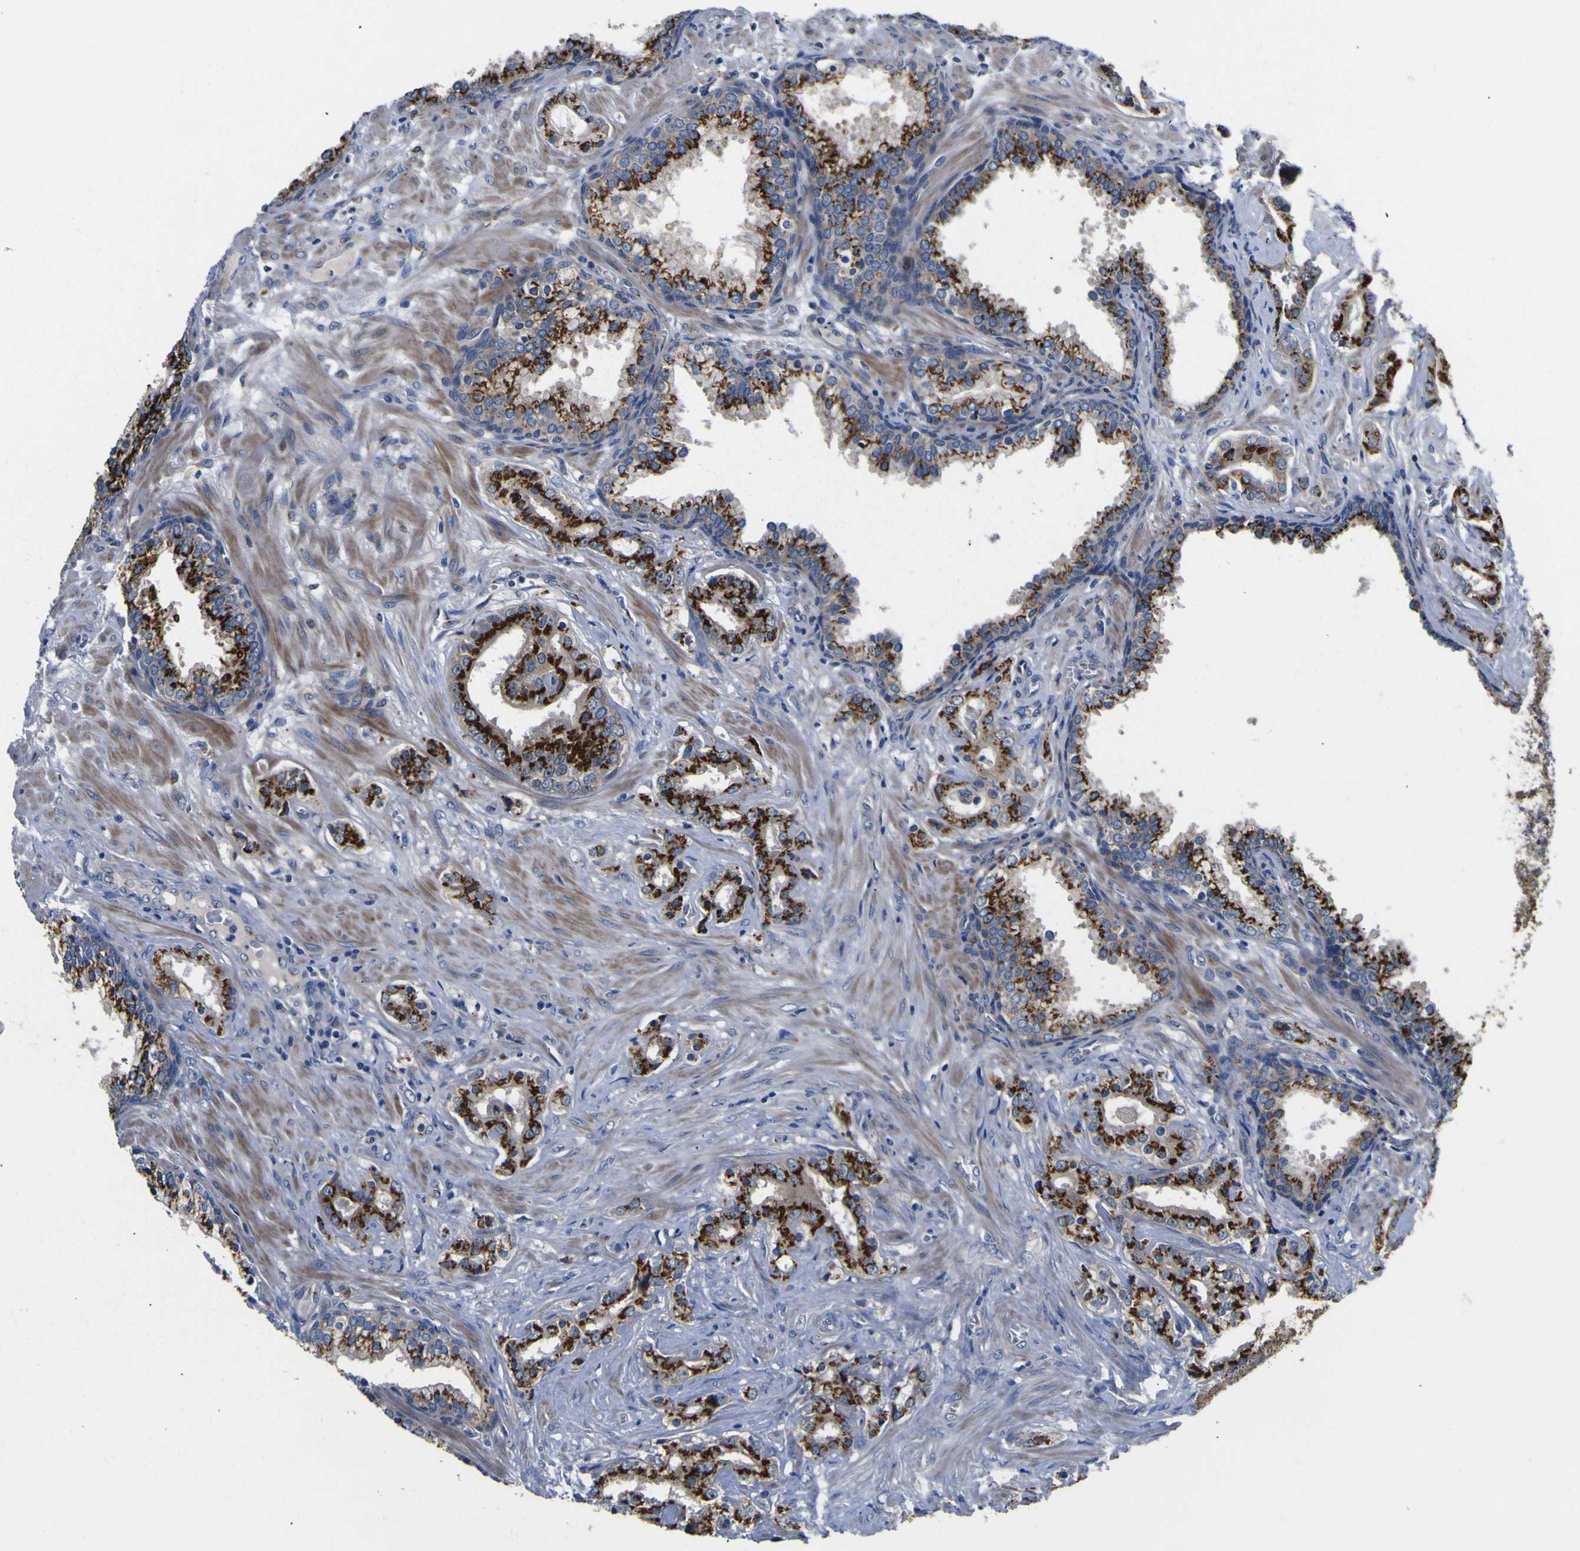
{"staining": {"intensity": "strong", "quantity": ">75%", "location": "cytoplasmic/membranous"}, "tissue": "prostate cancer", "cell_type": "Tumor cells", "image_type": "cancer", "snomed": [{"axis": "morphology", "description": "Adenocarcinoma, Low grade"}, {"axis": "topography", "description": "Prostate"}], "caption": "The micrograph displays a brown stain indicating the presence of a protein in the cytoplasmic/membranous of tumor cells in low-grade adenocarcinoma (prostate).", "gene": "COA1", "patient": {"sex": "male", "age": 59}}